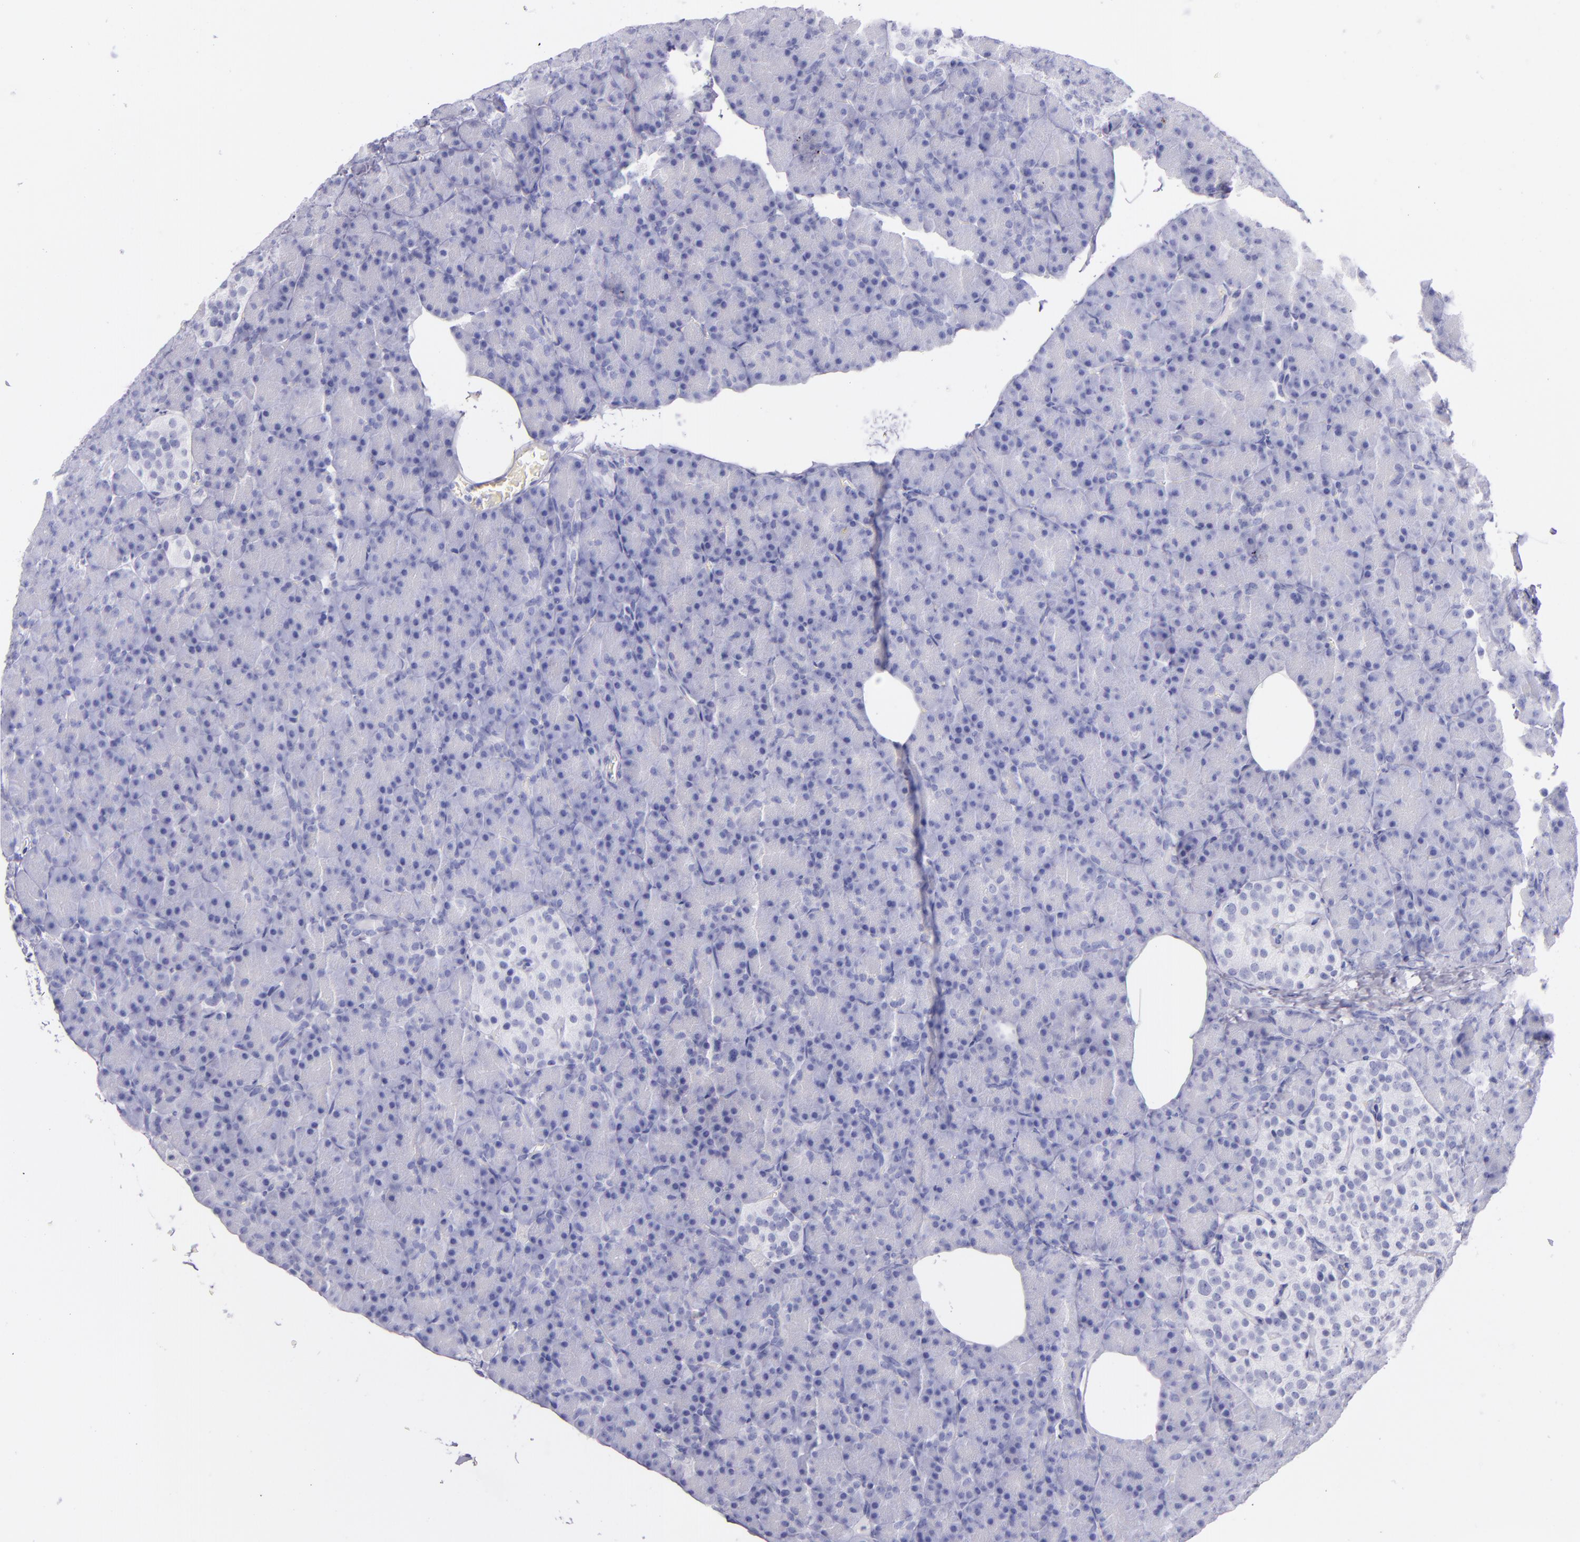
{"staining": {"intensity": "negative", "quantity": "none", "location": "none"}, "tissue": "pancreas", "cell_type": "Exocrine glandular cells", "image_type": "normal", "snomed": [{"axis": "morphology", "description": "Normal tissue, NOS"}, {"axis": "topography", "description": "Pancreas"}], "caption": "This is an IHC micrograph of normal human pancreas. There is no positivity in exocrine glandular cells.", "gene": "SFTPB", "patient": {"sex": "female", "age": 43}}